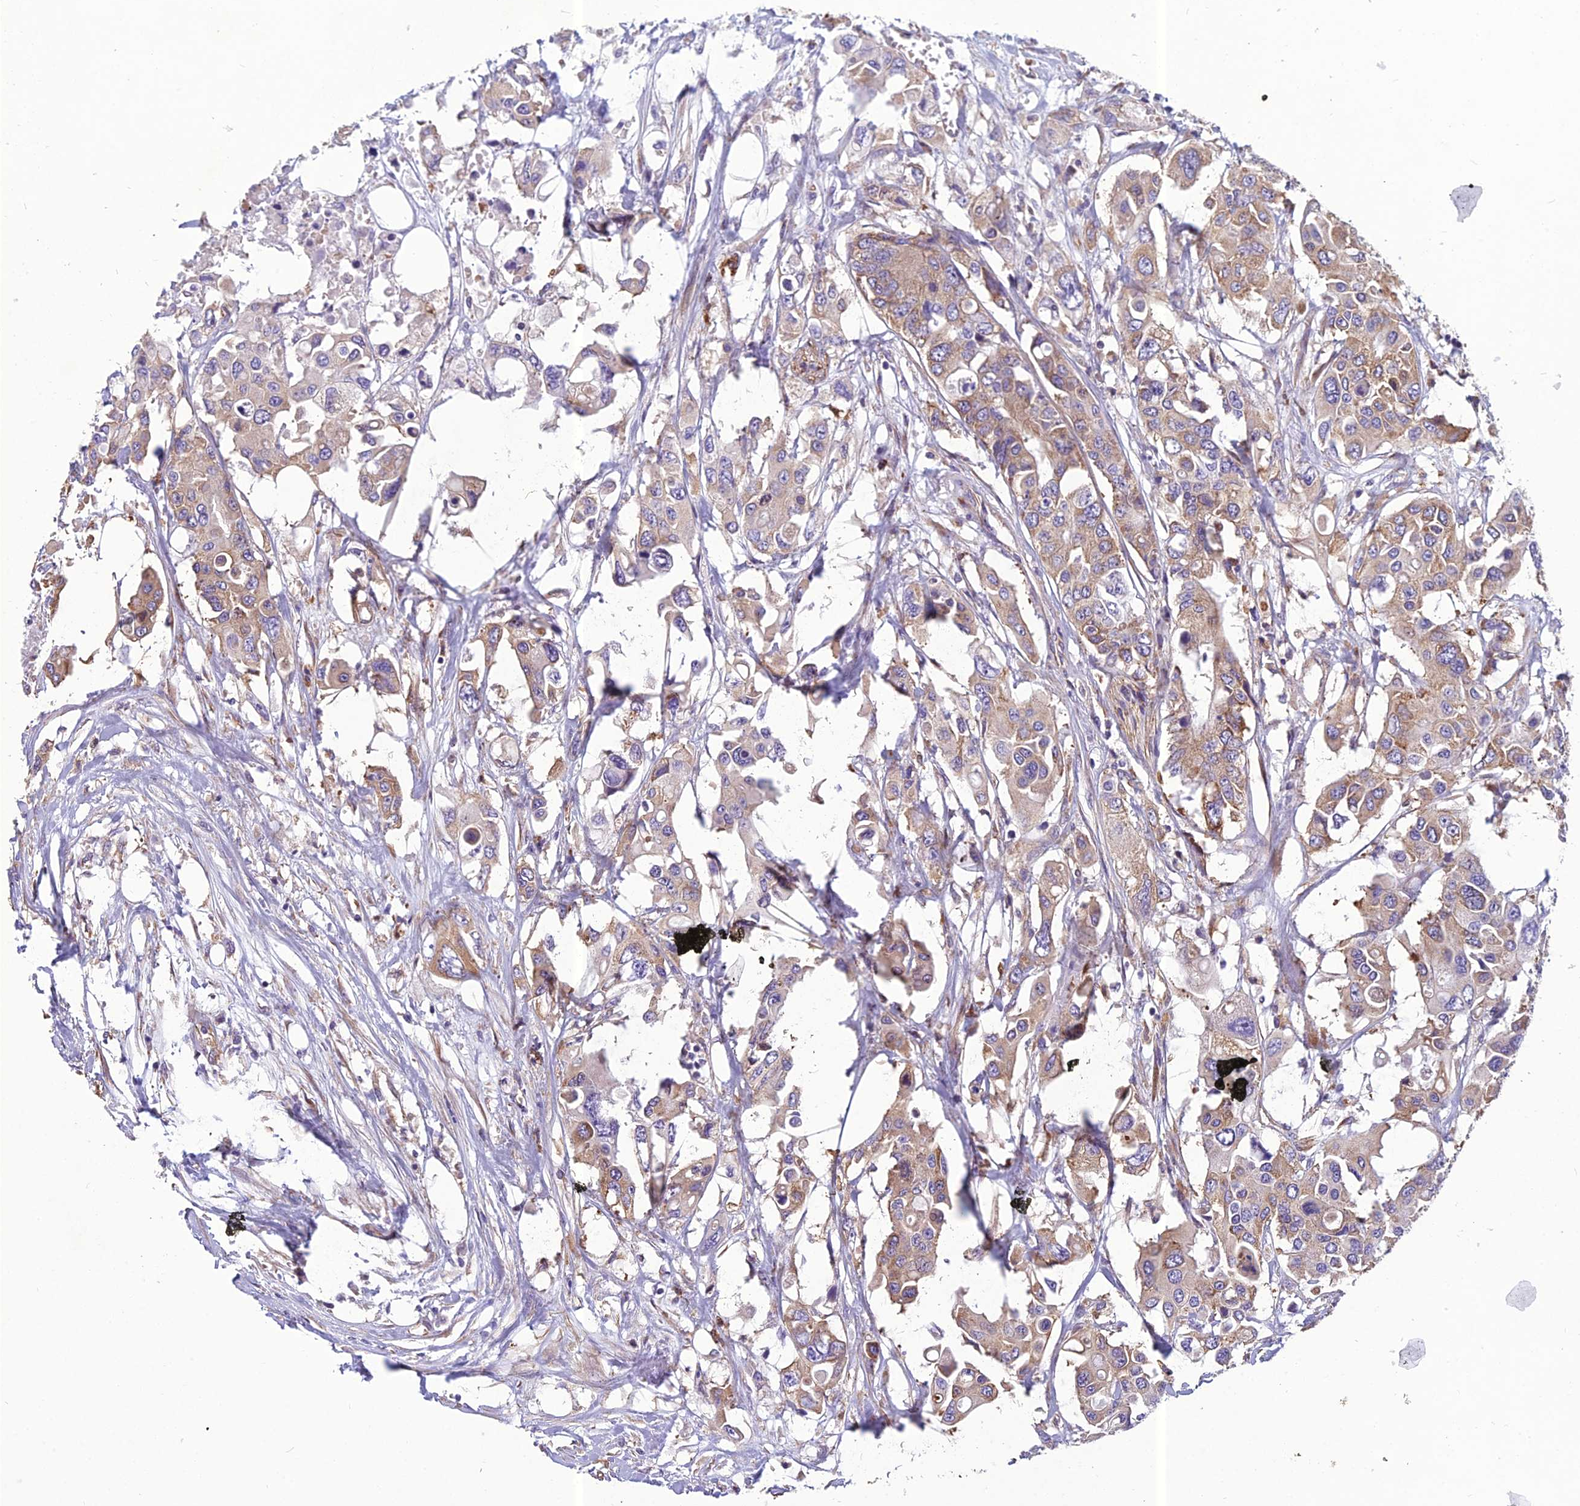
{"staining": {"intensity": "moderate", "quantity": "25%-75%", "location": "cytoplasmic/membranous"}, "tissue": "colorectal cancer", "cell_type": "Tumor cells", "image_type": "cancer", "snomed": [{"axis": "morphology", "description": "Adenocarcinoma, NOS"}, {"axis": "topography", "description": "Colon"}], "caption": "Colorectal cancer (adenocarcinoma) was stained to show a protein in brown. There is medium levels of moderate cytoplasmic/membranous staining in approximately 25%-75% of tumor cells.", "gene": "SPDL1", "patient": {"sex": "male", "age": 77}}